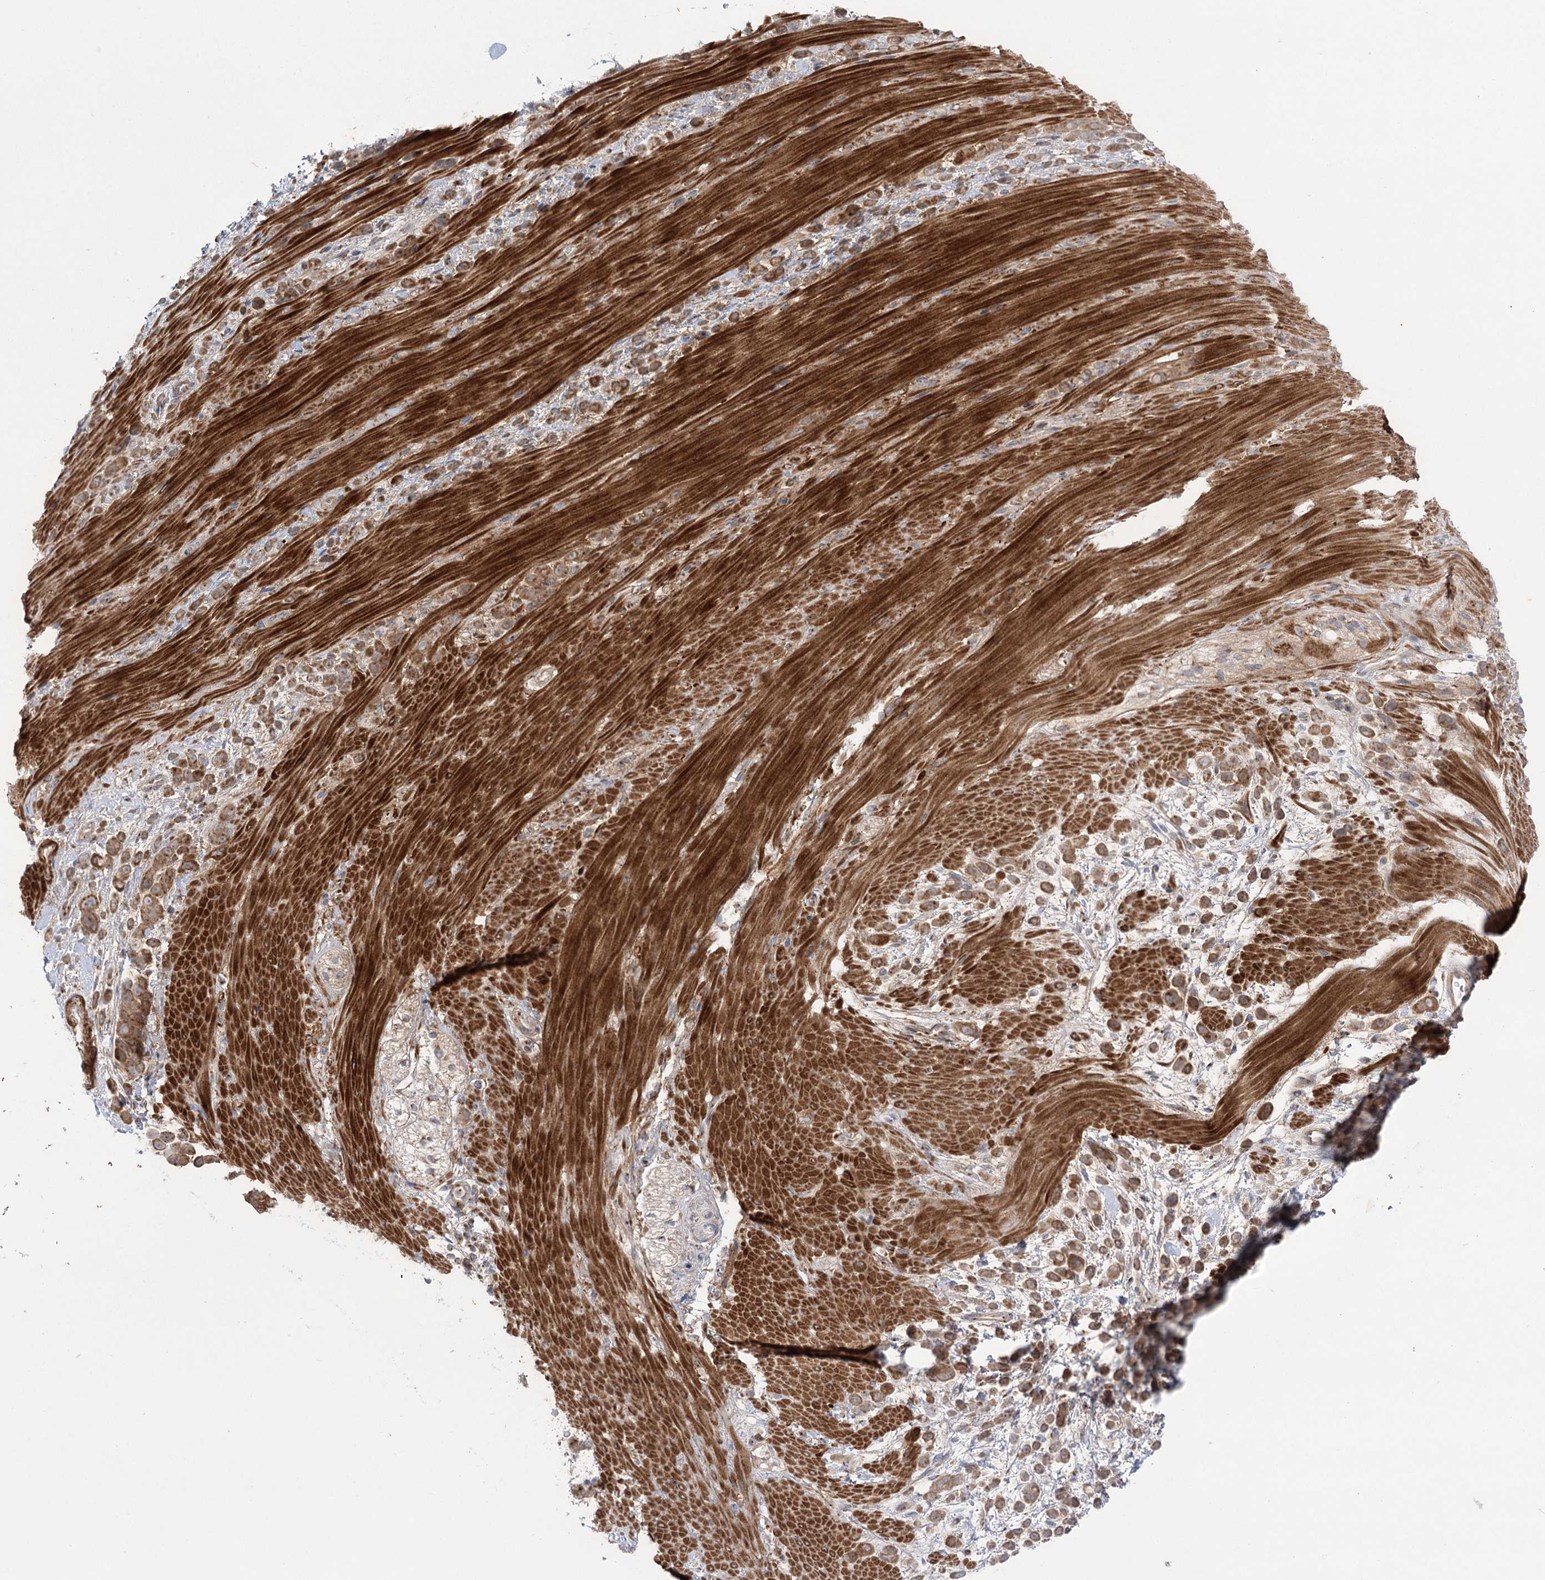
{"staining": {"intensity": "moderate", "quantity": ">75%", "location": "cytoplasmic/membranous"}, "tissue": "pancreatic cancer", "cell_type": "Tumor cells", "image_type": "cancer", "snomed": [{"axis": "morphology", "description": "Normal tissue, NOS"}, {"axis": "morphology", "description": "Adenocarcinoma, NOS"}, {"axis": "topography", "description": "Pancreas"}], "caption": "Protein staining by immunohistochemistry (IHC) shows moderate cytoplasmic/membranous staining in approximately >75% of tumor cells in pancreatic cancer.", "gene": "GBF1", "patient": {"sex": "female", "age": 64}}